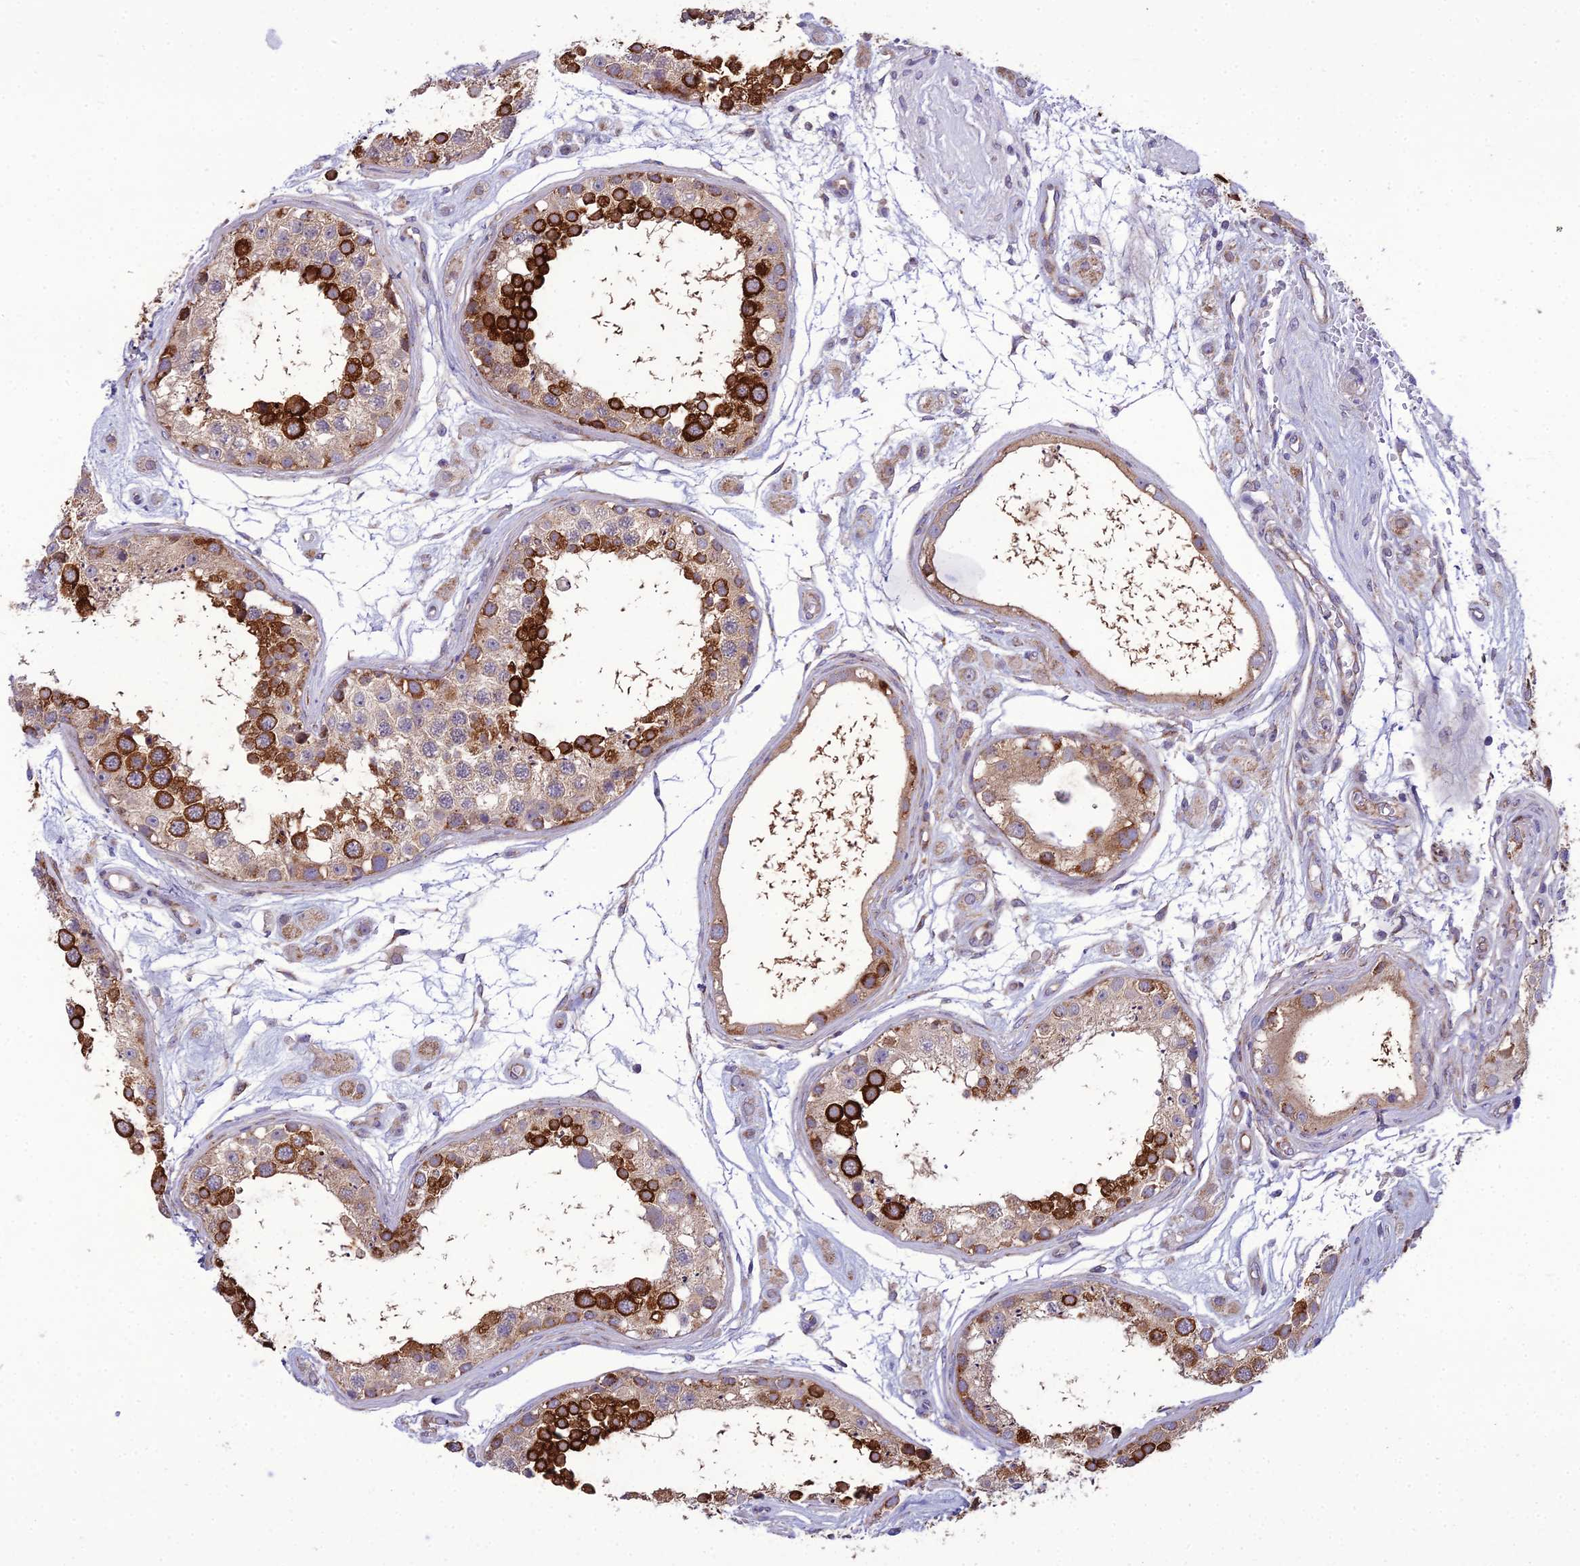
{"staining": {"intensity": "strong", "quantity": "25%-75%", "location": "cytoplasmic/membranous"}, "tissue": "testis", "cell_type": "Cells in seminiferous ducts", "image_type": "normal", "snomed": [{"axis": "morphology", "description": "Normal tissue, NOS"}, {"axis": "topography", "description": "Testis"}], "caption": "Protein expression analysis of normal human testis reveals strong cytoplasmic/membranous expression in about 25%-75% of cells in seminiferous ducts.", "gene": "NODAL", "patient": {"sex": "male", "age": 25}}